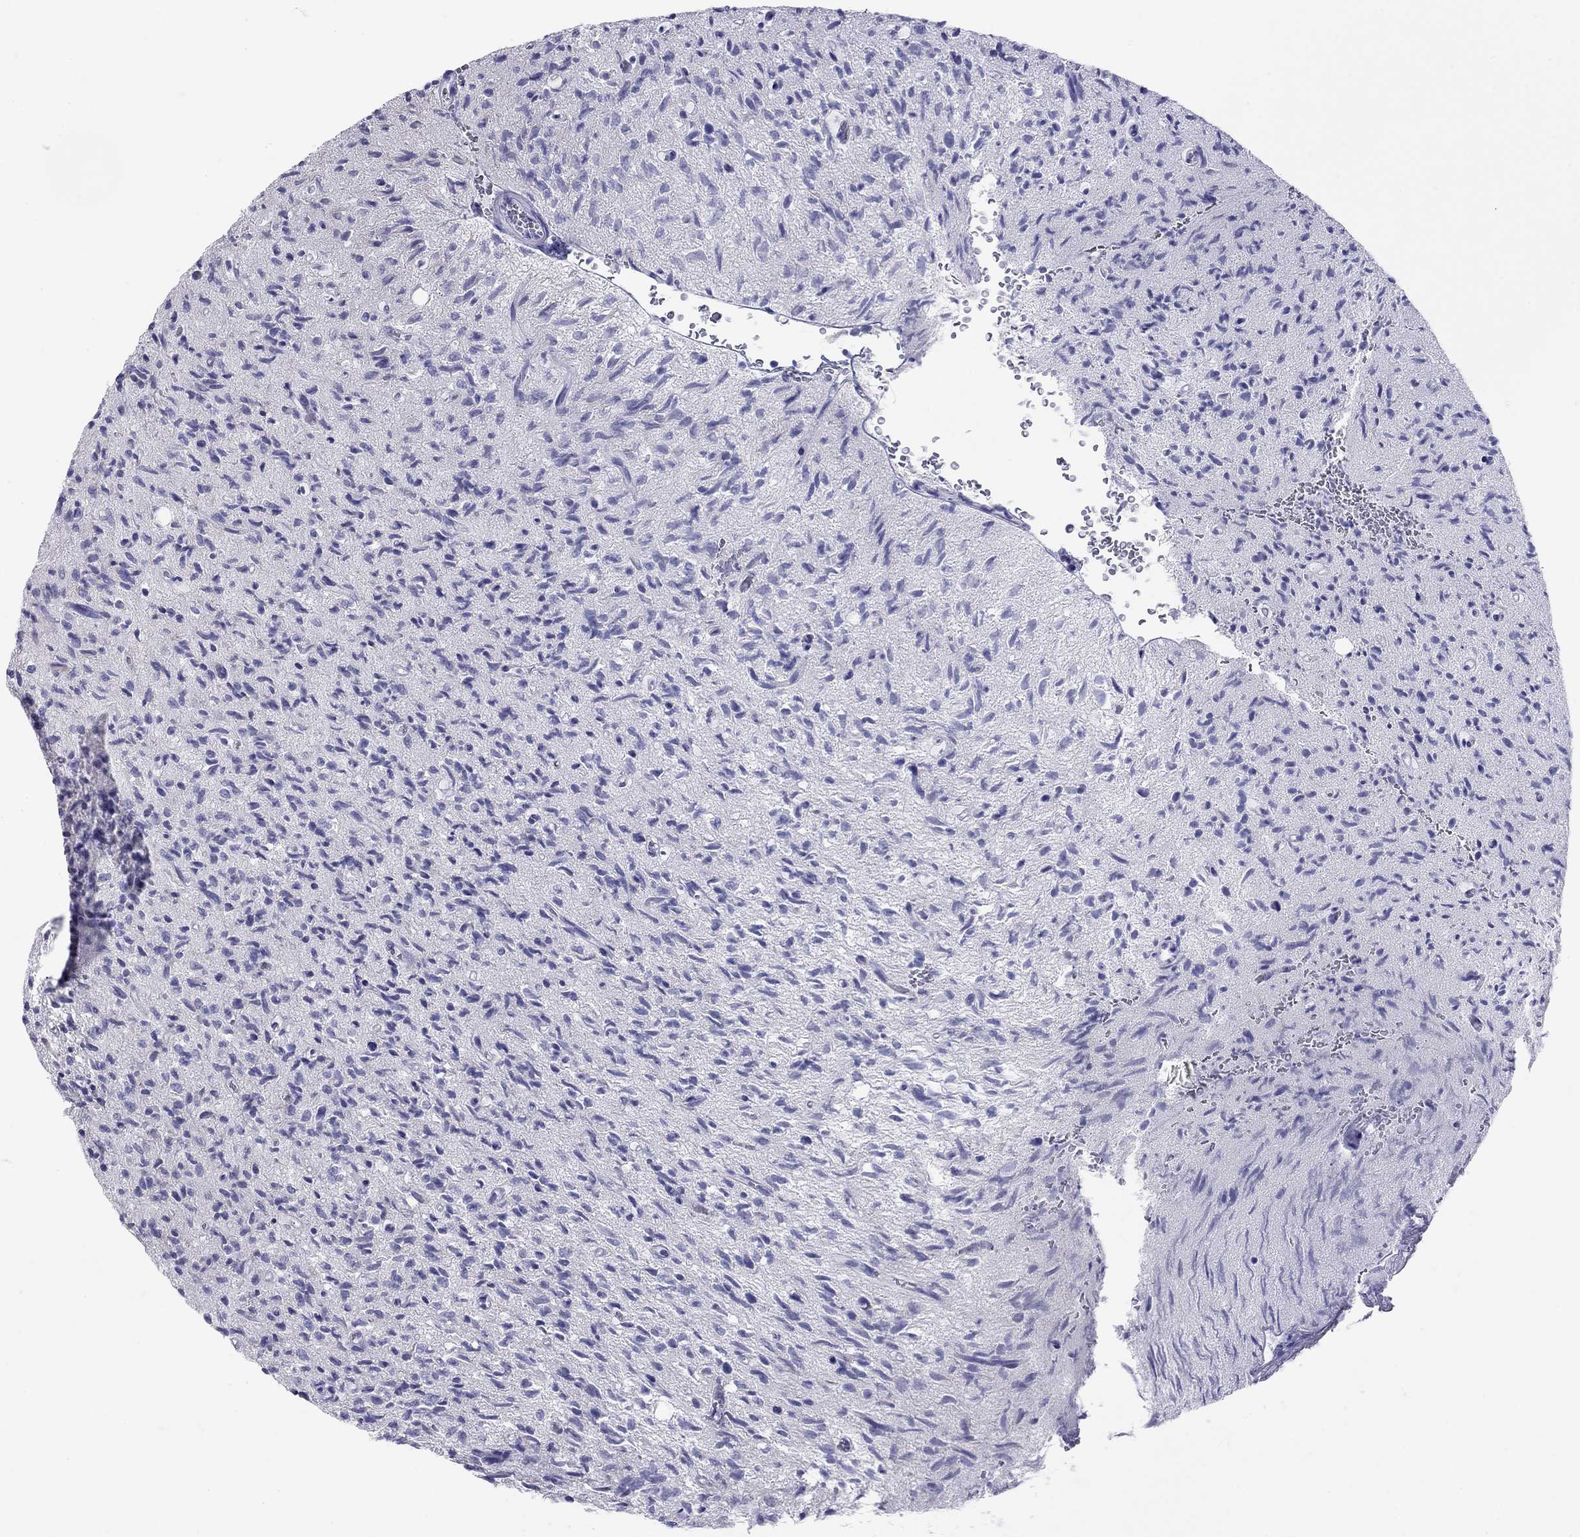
{"staining": {"intensity": "negative", "quantity": "none", "location": "none"}, "tissue": "glioma", "cell_type": "Tumor cells", "image_type": "cancer", "snomed": [{"axis": "morphology", "description": "Glioma, malignant, High grade"}, {"axis": "topography", "description": "Brain"}], "caption": "Immunohistochemical staining of human malignant glioma (high-grade) shows no significant positivity in tumor cells. (Brightfield microscopy of DAB IHC at high magnification).", "gene": "DPY19L2", "patient": {"sex": "male", "age": 64}}